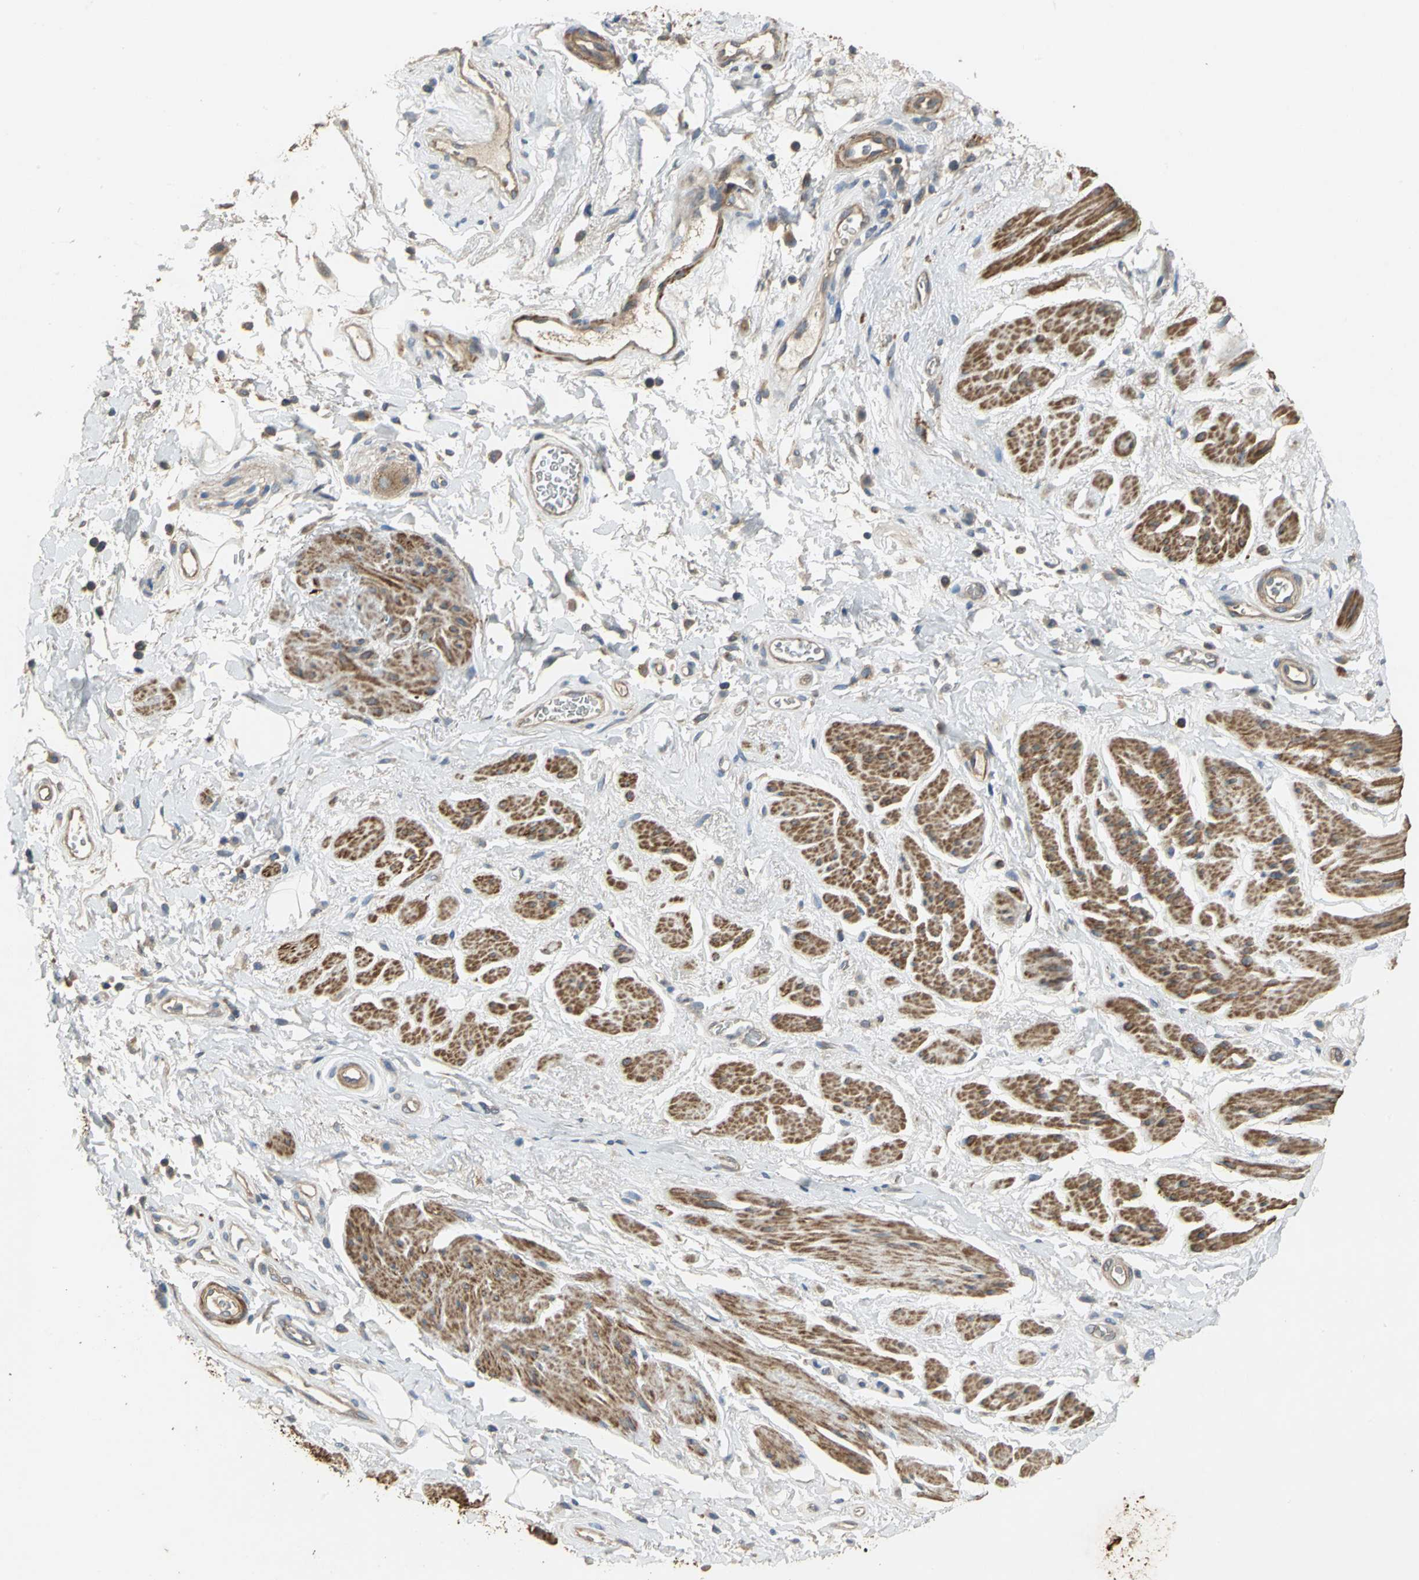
{"staining": {"intensity": "weak", "quantity": ">75%", "location": "cytoplasmic/membranous"}, "tissue": "adipose tissue", "cell_type": "Adipocytes", "image_type": "normal", "snomed": [{"axis": "morphology", "description": "Normal tissue, NOS"}, {"axis": "topography", "description": "Soft tissue"}, {"axis": "topography", "description": "Peripheral nerve tissue"}], "caption": "A brown stain labels weak cytoplasmic/membranous staining of a protein in adipocytes of normal adipose tissue.", "gene": "MET", "patient": {"sex": "female", "age": 71}}